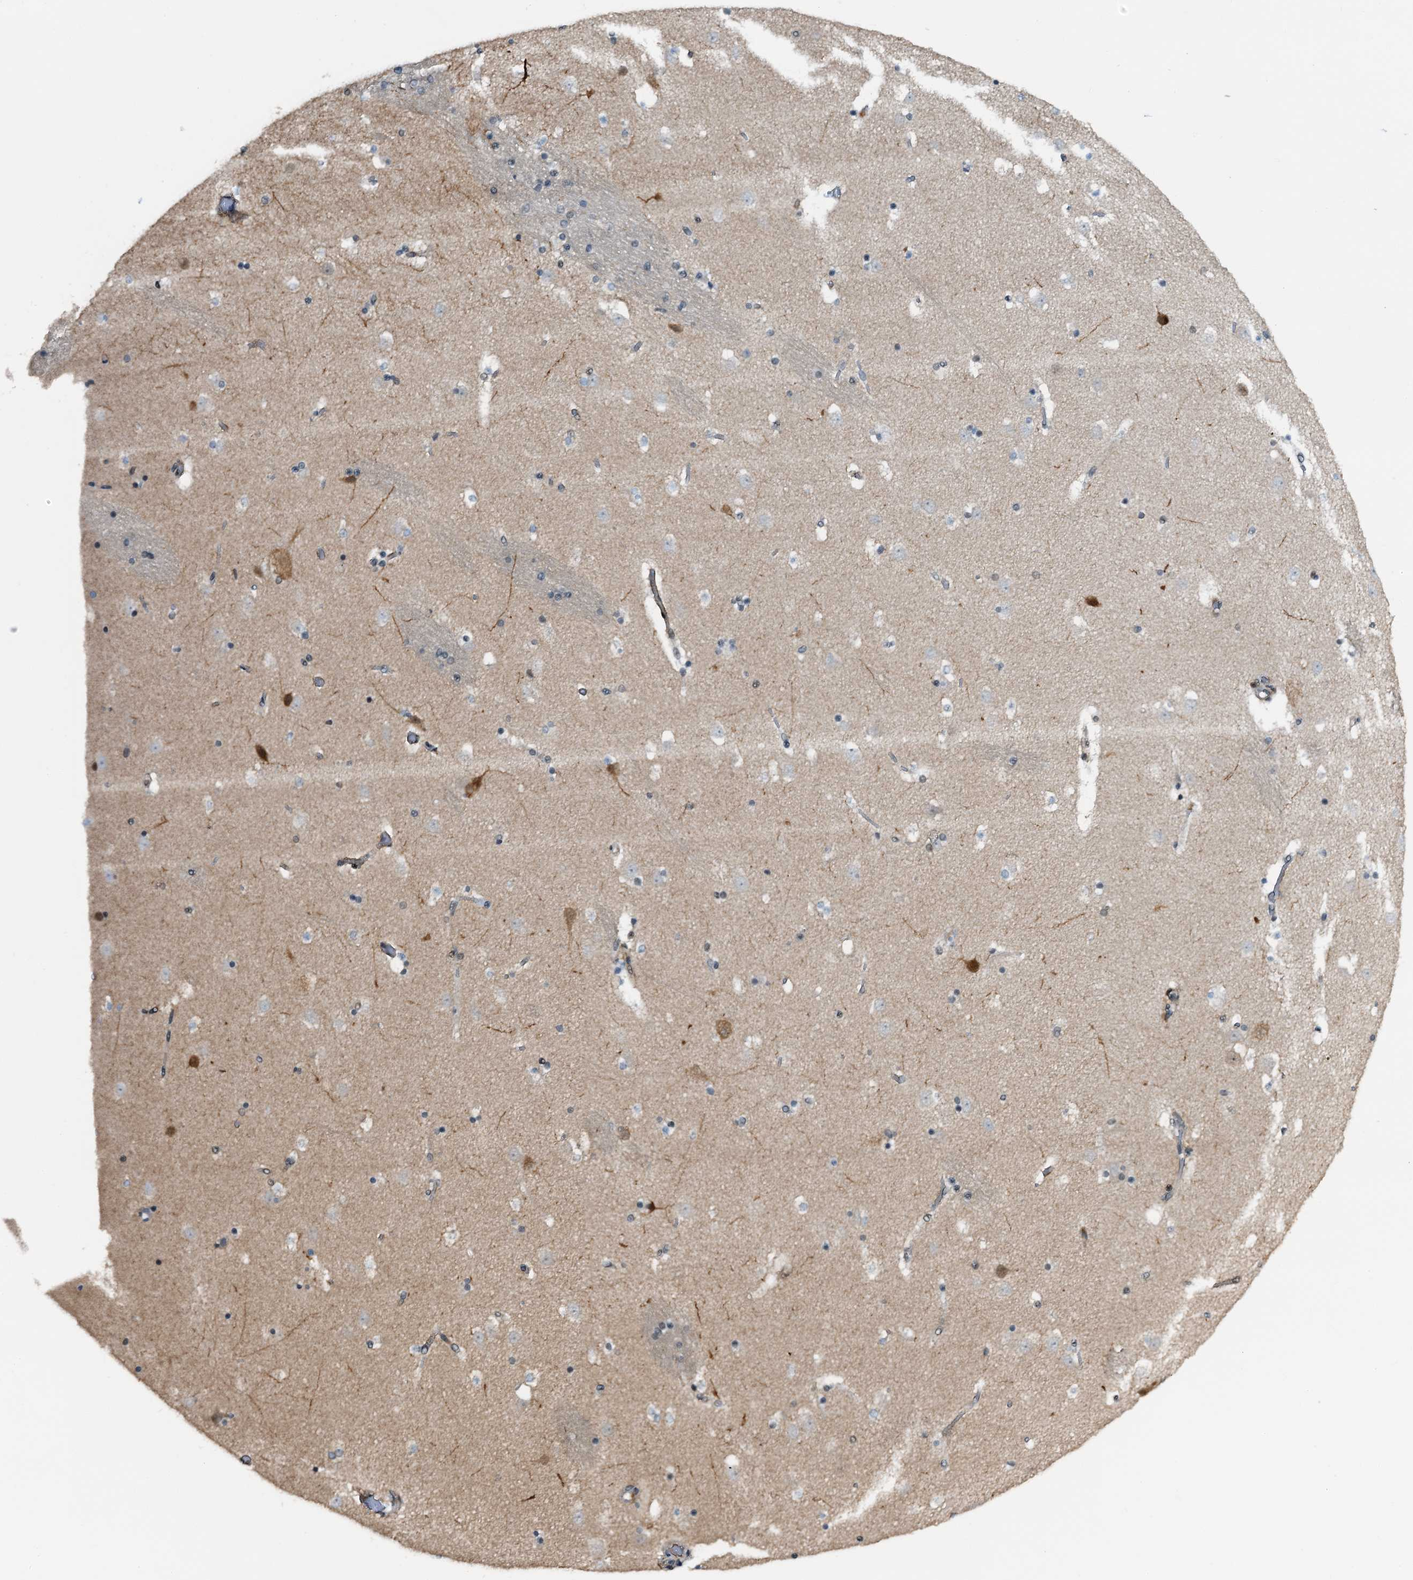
{"staining": {"intensity": "negative", "quantity": "none", "location": "none"}, "tissue": "caudate", "cell_type": "Glial cells", "image_type": "normal", "snomed": [{"axis": "morphology", "description": "Normal tissue, NOS"}, {"axis": "topography", "description": "Lateral ventricle wall"}], "caption": "A high-resolution histopathology image shows IHC staining of normal caudate, which reveals no significant staining in glial cells.", "gene": "ZNF609", "patient": {"sex": "male", "age": 45}}